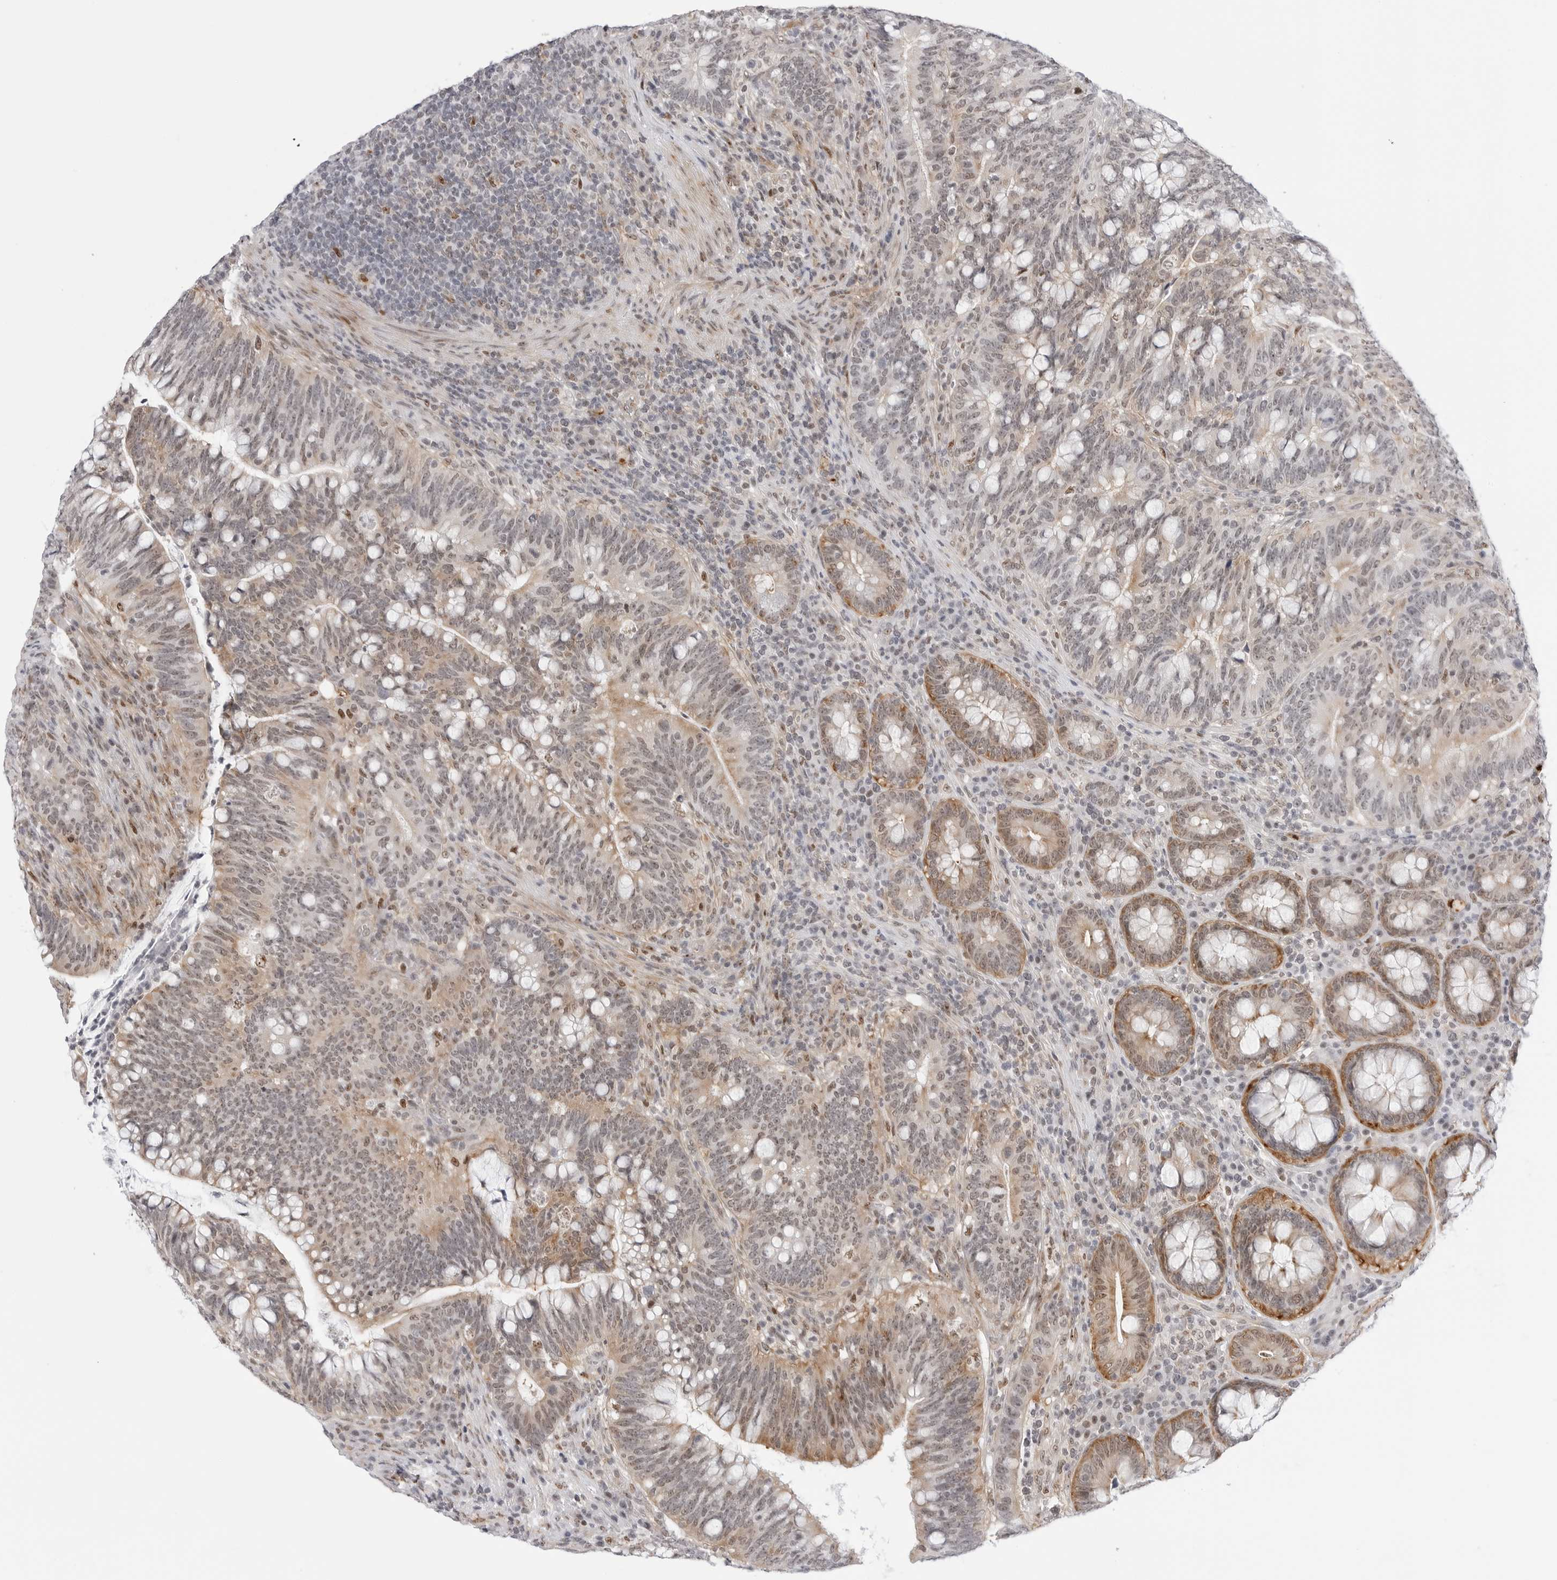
{"staining": {"intensity": "moderate", "quantity": ">75%", "location": "cytoplasmic/membranous,nuclear"}, "tissue": "colorectal cancer", "cell_type": "Tumor cells", "image_type": "cancer", "snomed": [{"axis": "morphology", "description": "Adenocarcinoma, NOS"}, {"axis": "topography", "description": "Colon"}], "caption": "Human colorectal adenocarcinoma stained with a brown dye displays moderate cytoplasmic/membranous and nuclear positive expression in approximately >75% of tumor cells.", "gene": "C1orf162", "patient": {"sex": "female", "age": 66}}